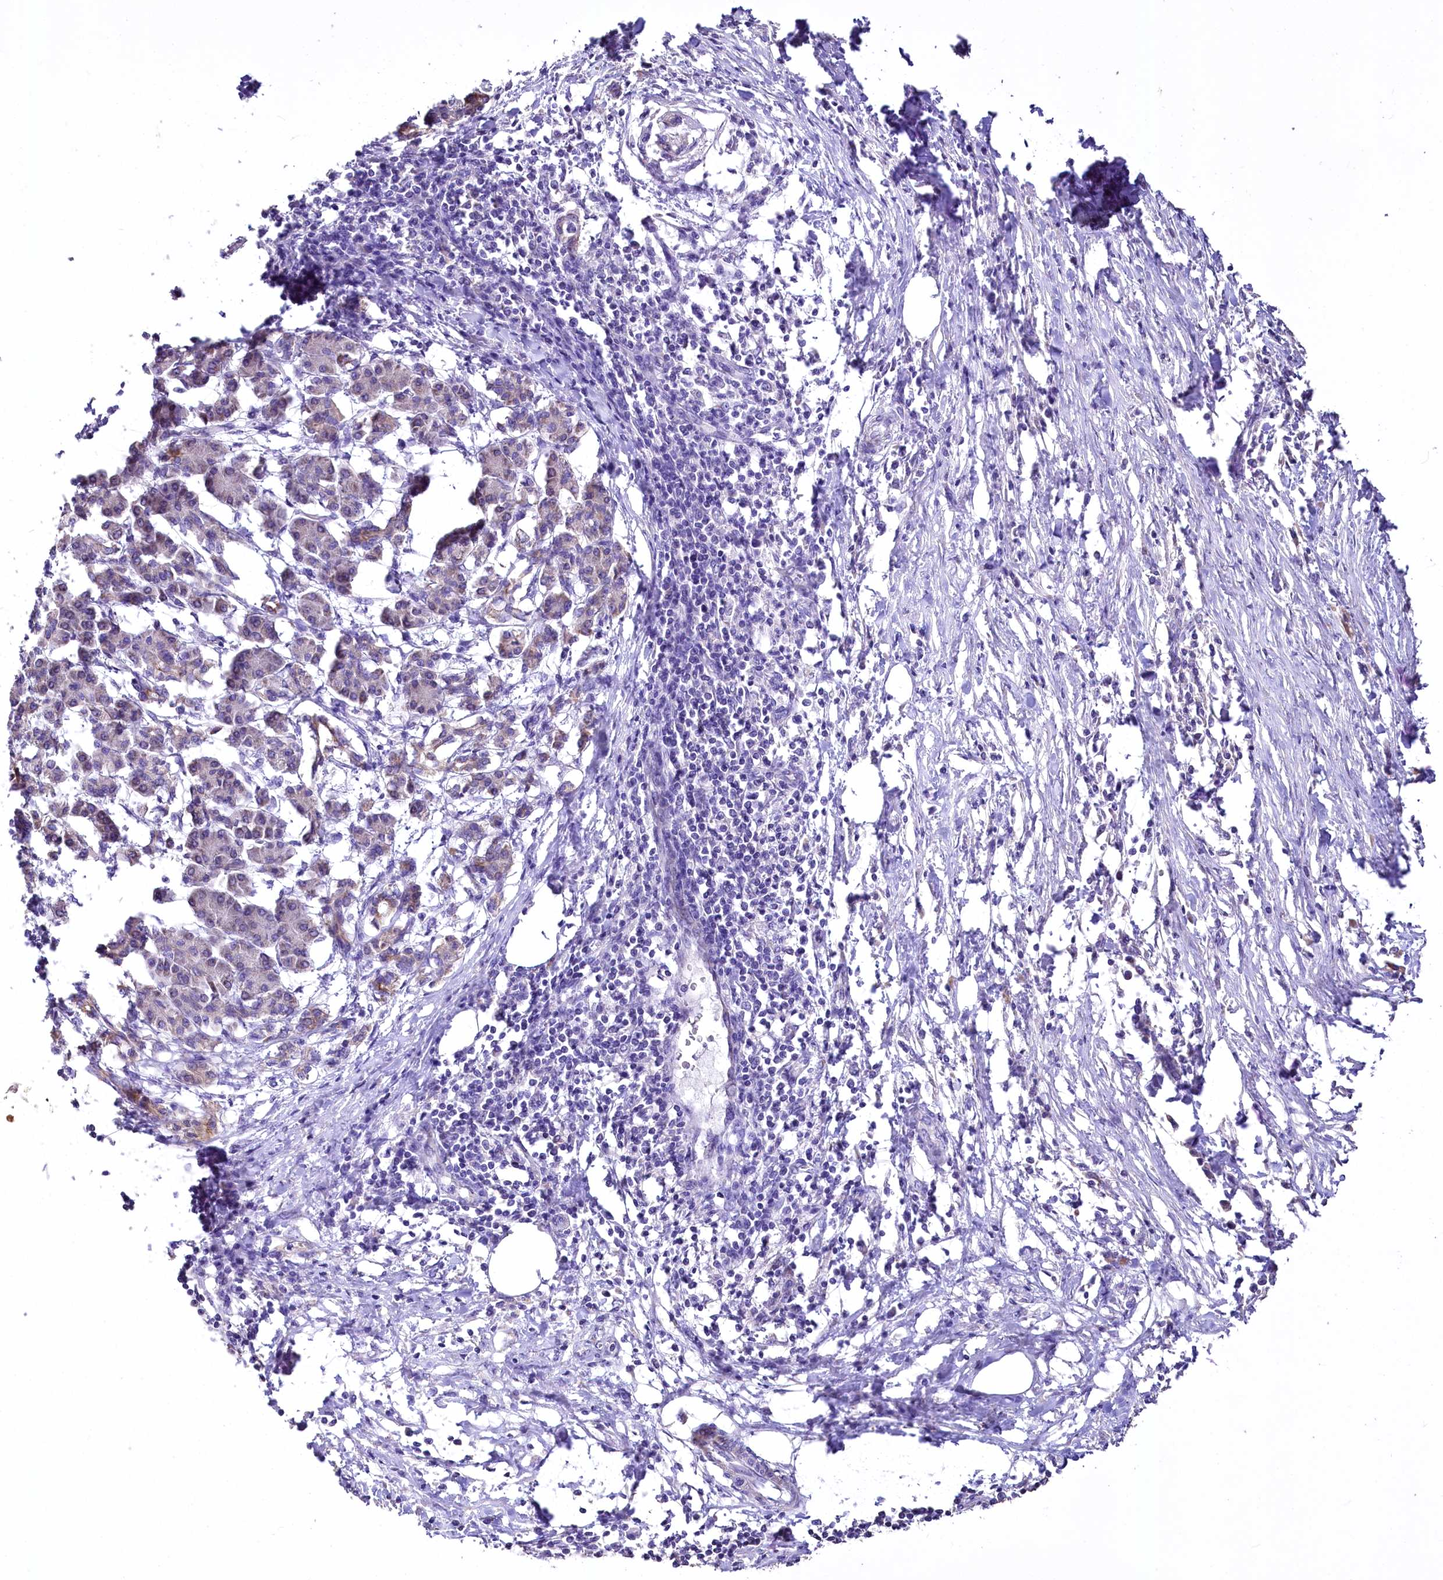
{"staining": {"intensity": "negative", "quantity": "none", "location": "none"}, "tissue": "pancreatic cancer", "cell_type": "Tumor cells", "image_type": "cancer", "snomed": [{"axis": "morphology", "description": "Adenocarcinoma, NOS"}, {"axis": "topography", "description": "Pancreas"}], "caption": "A high-resolution photomicrograph shows IHC staining of adenocarcinoma (pancreatic), which reveals no significant staining in tumor cells. (IHC, brightfield microscopy, high magnification).", "gene": "PTER", "patient": {"sex": "female", "age": 55}}